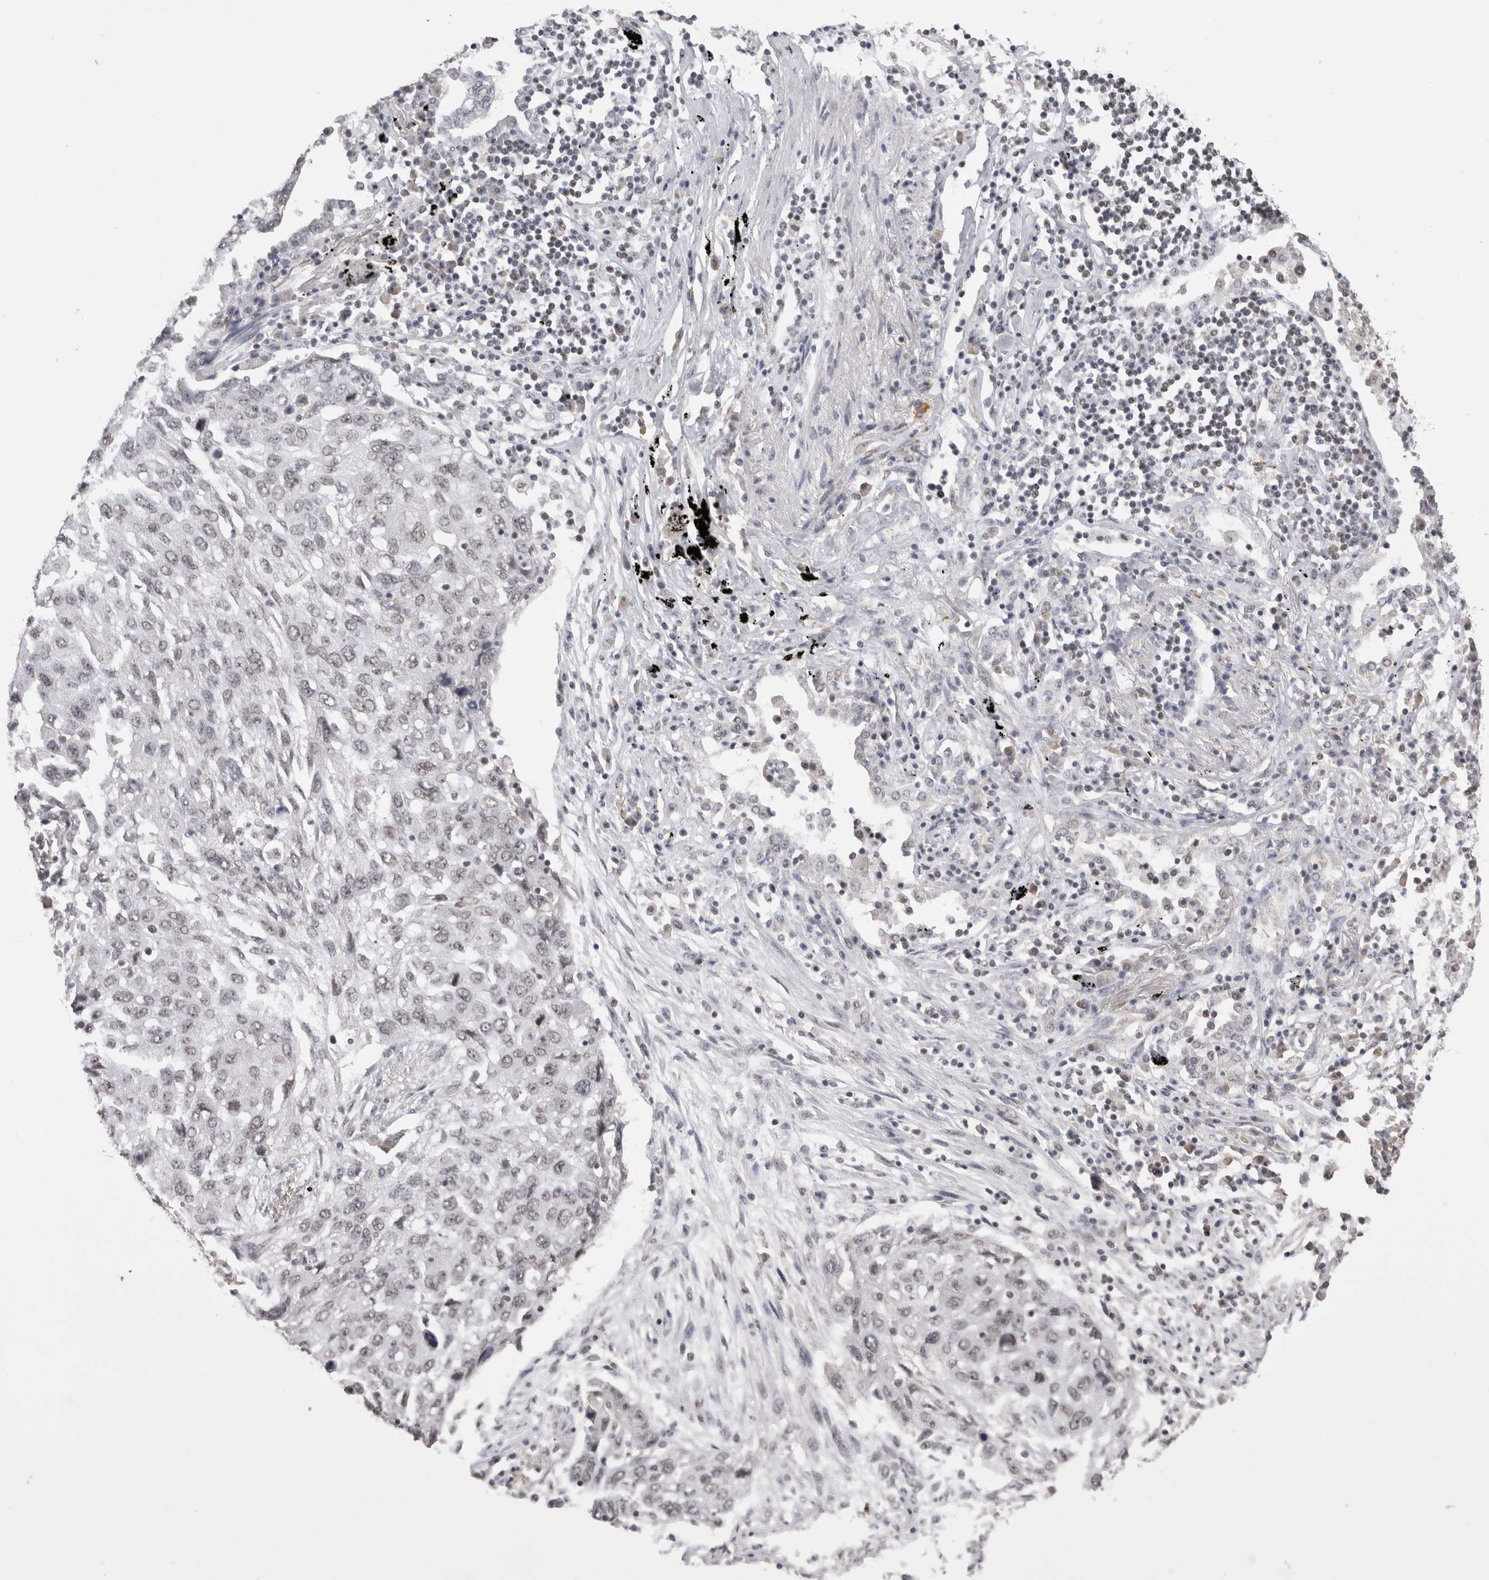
{"staining": {"intensity": "weak", "quantity": "<25%", "location": "nuclear"}, "tissue": "lung cancer", "cell_type": "Tumor cells", "image_type": "cancer", "snomed": [{"axis": "morphology", "description": "Squamous cell carcinoma, NOS"}, {"axis": "topography", "description": "Lung"}], "caption": "Immunohistochemistry histopathology image of neoplastic tissue: lung squamous cell carcinoma stained with DAB (3,3'-diaminobenzidine) demonstrates no significant protein positivity in tumor cells.", "gene": "DAXX", "patient": {"sex": "female", "age": 63}}